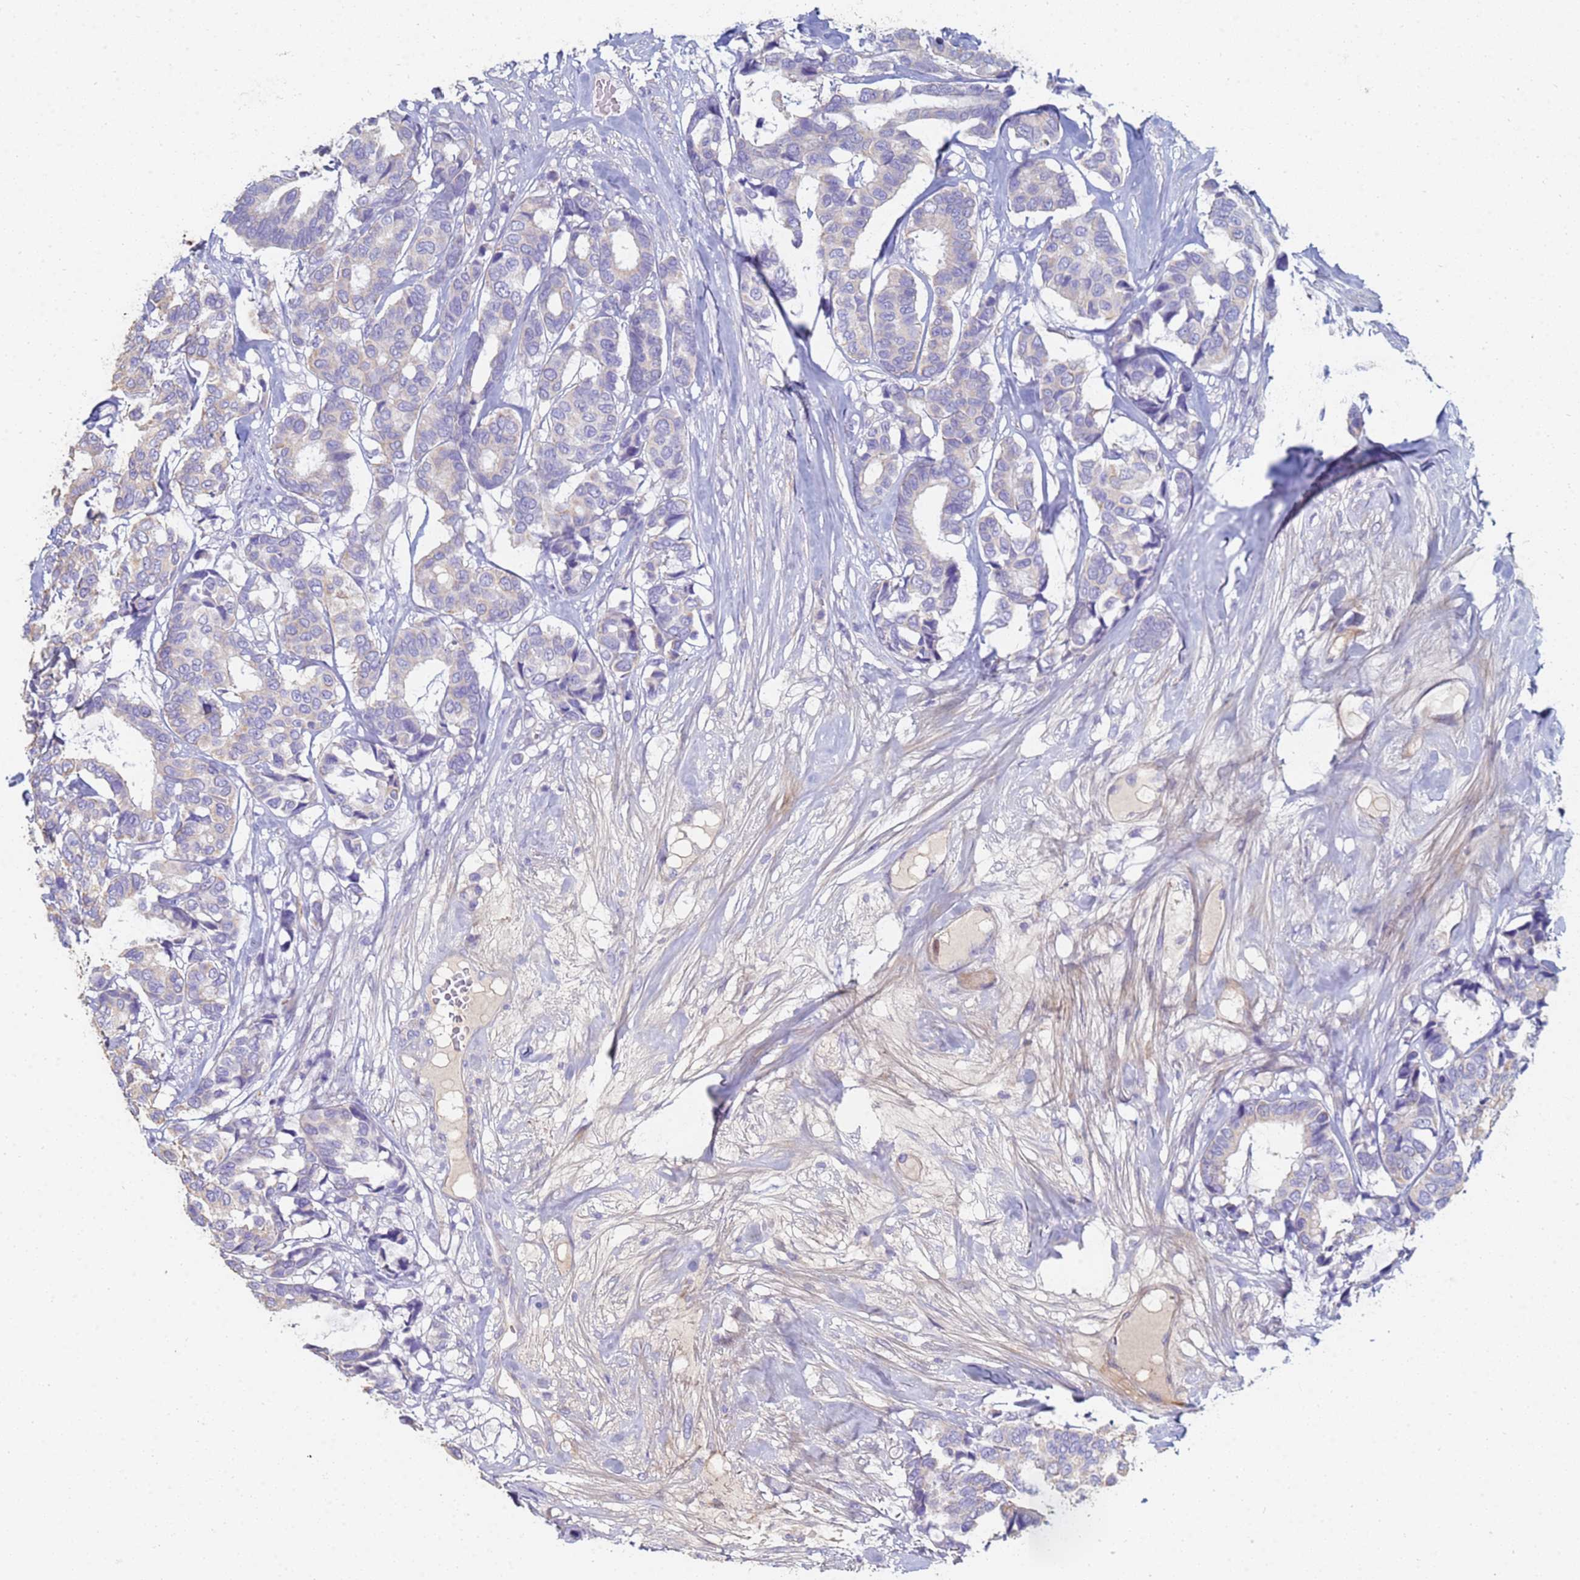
{"staining": {"intensity": "negative", "quantity": "none", "location": "none"}, "tissue": "breast cancer", "cell_type": "Tumor cells", "image_type": "cancer", "snomed": [{"axis": "morphology", "description": "Duct carcinoma"}, {"axis": "topography", "description": "Breast"}], "caption": "High magnification brightfield microscopy of breast cancer stained with DAB (3,3'-diaminobenzidine) (brown) and counterstained with hematoxylin (blue): tumor cells show no significant positivity.", "gene": "ABCA8", "patient": {"sex": "female", "age": 87}}